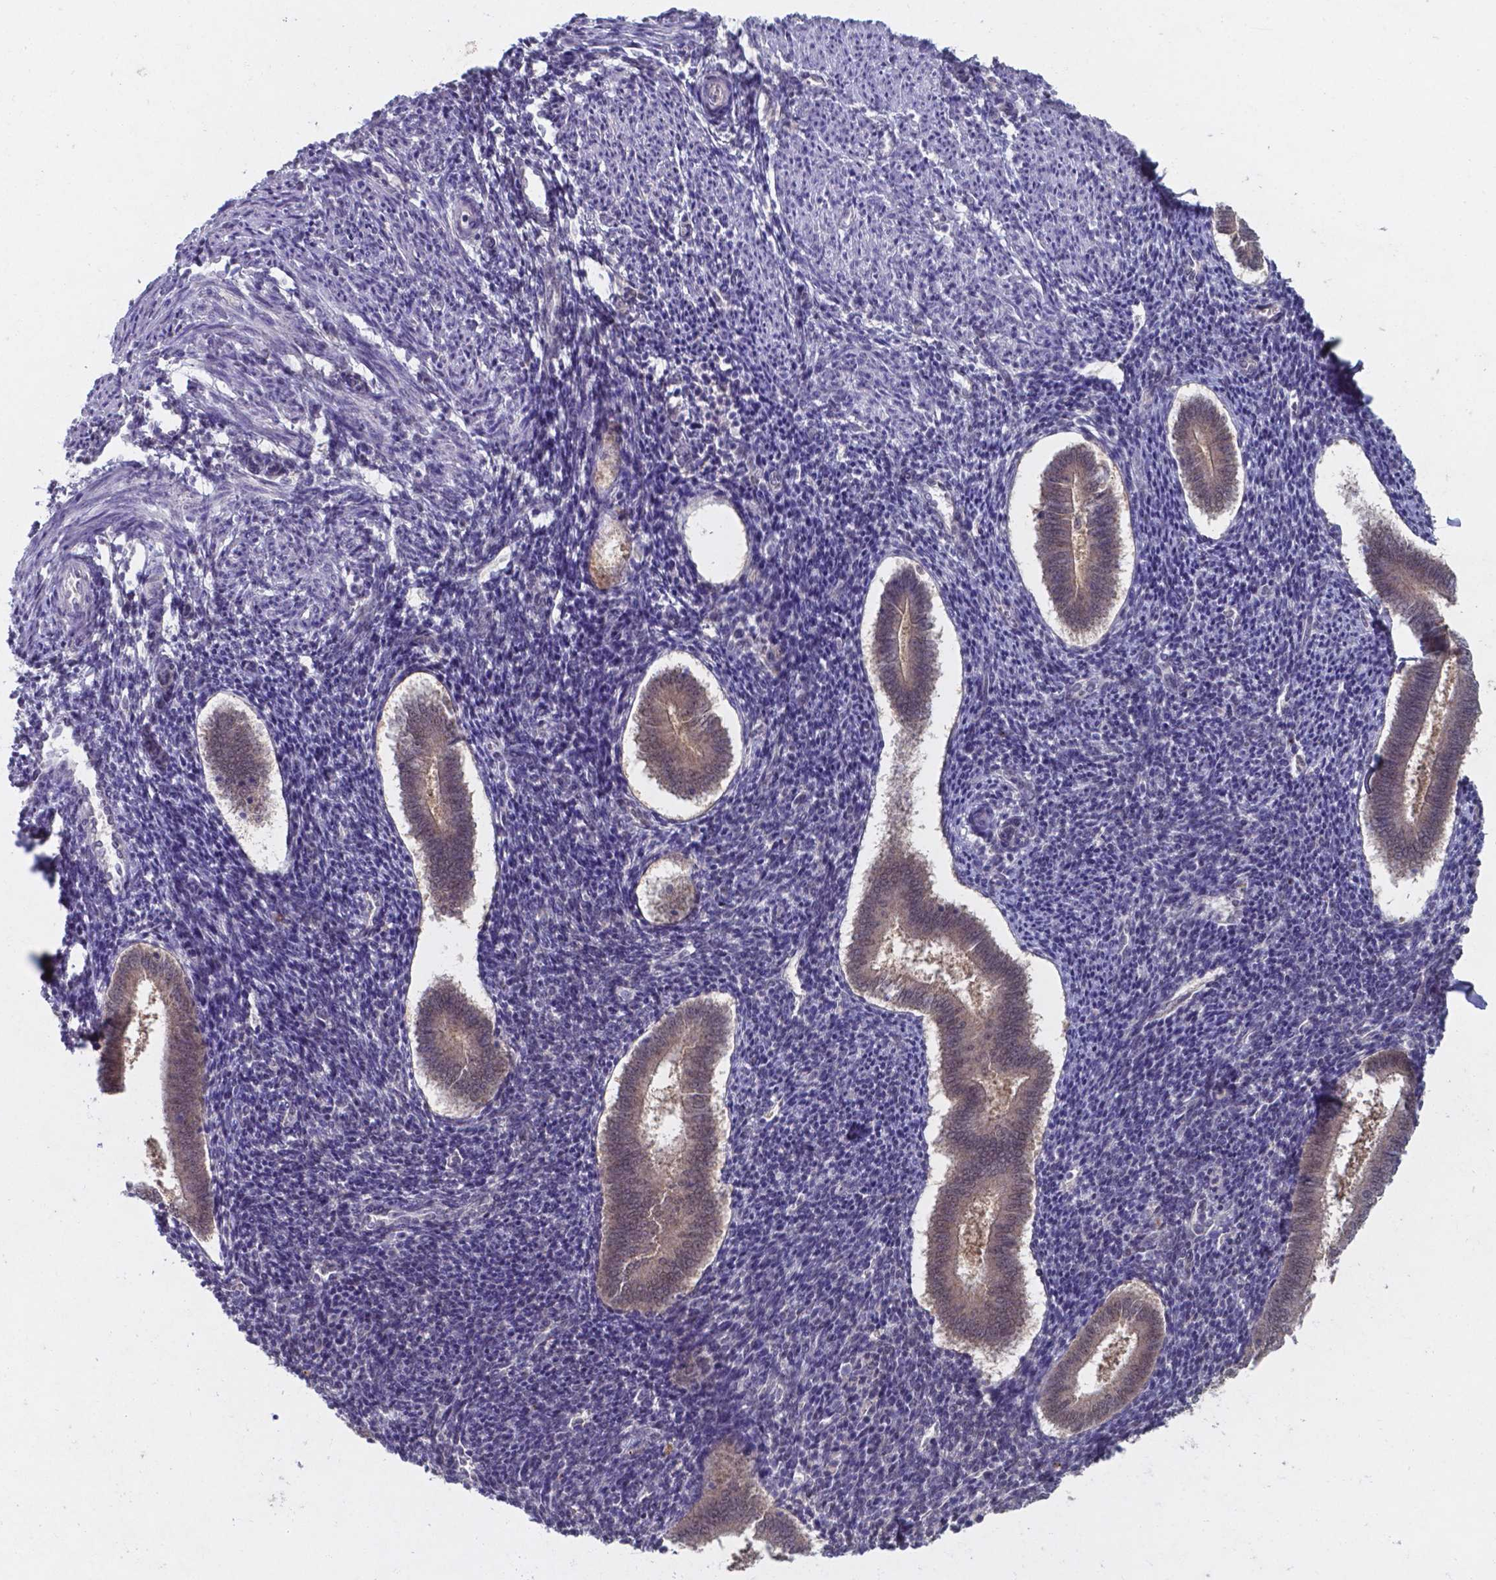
{"staining": {"intensity": "negative", "quantity": "none", "location": "none"}, "tissue": "endometrium", "cell_type": "Cells in endometrial stroma", "image_type": "normal", "snomed": [{"axis": "morphology", "description": "Normal tissue, NOS"}, {"axis": "topography", "description": "Endometrium"}], "caption": "Endometrium stained for a protein using immunohistochemistry (IHC) demonstrates no expression cells in endometrial stroma.", "gene": "UBE2E2", "patient": {"sex": "female", "age": 25}}